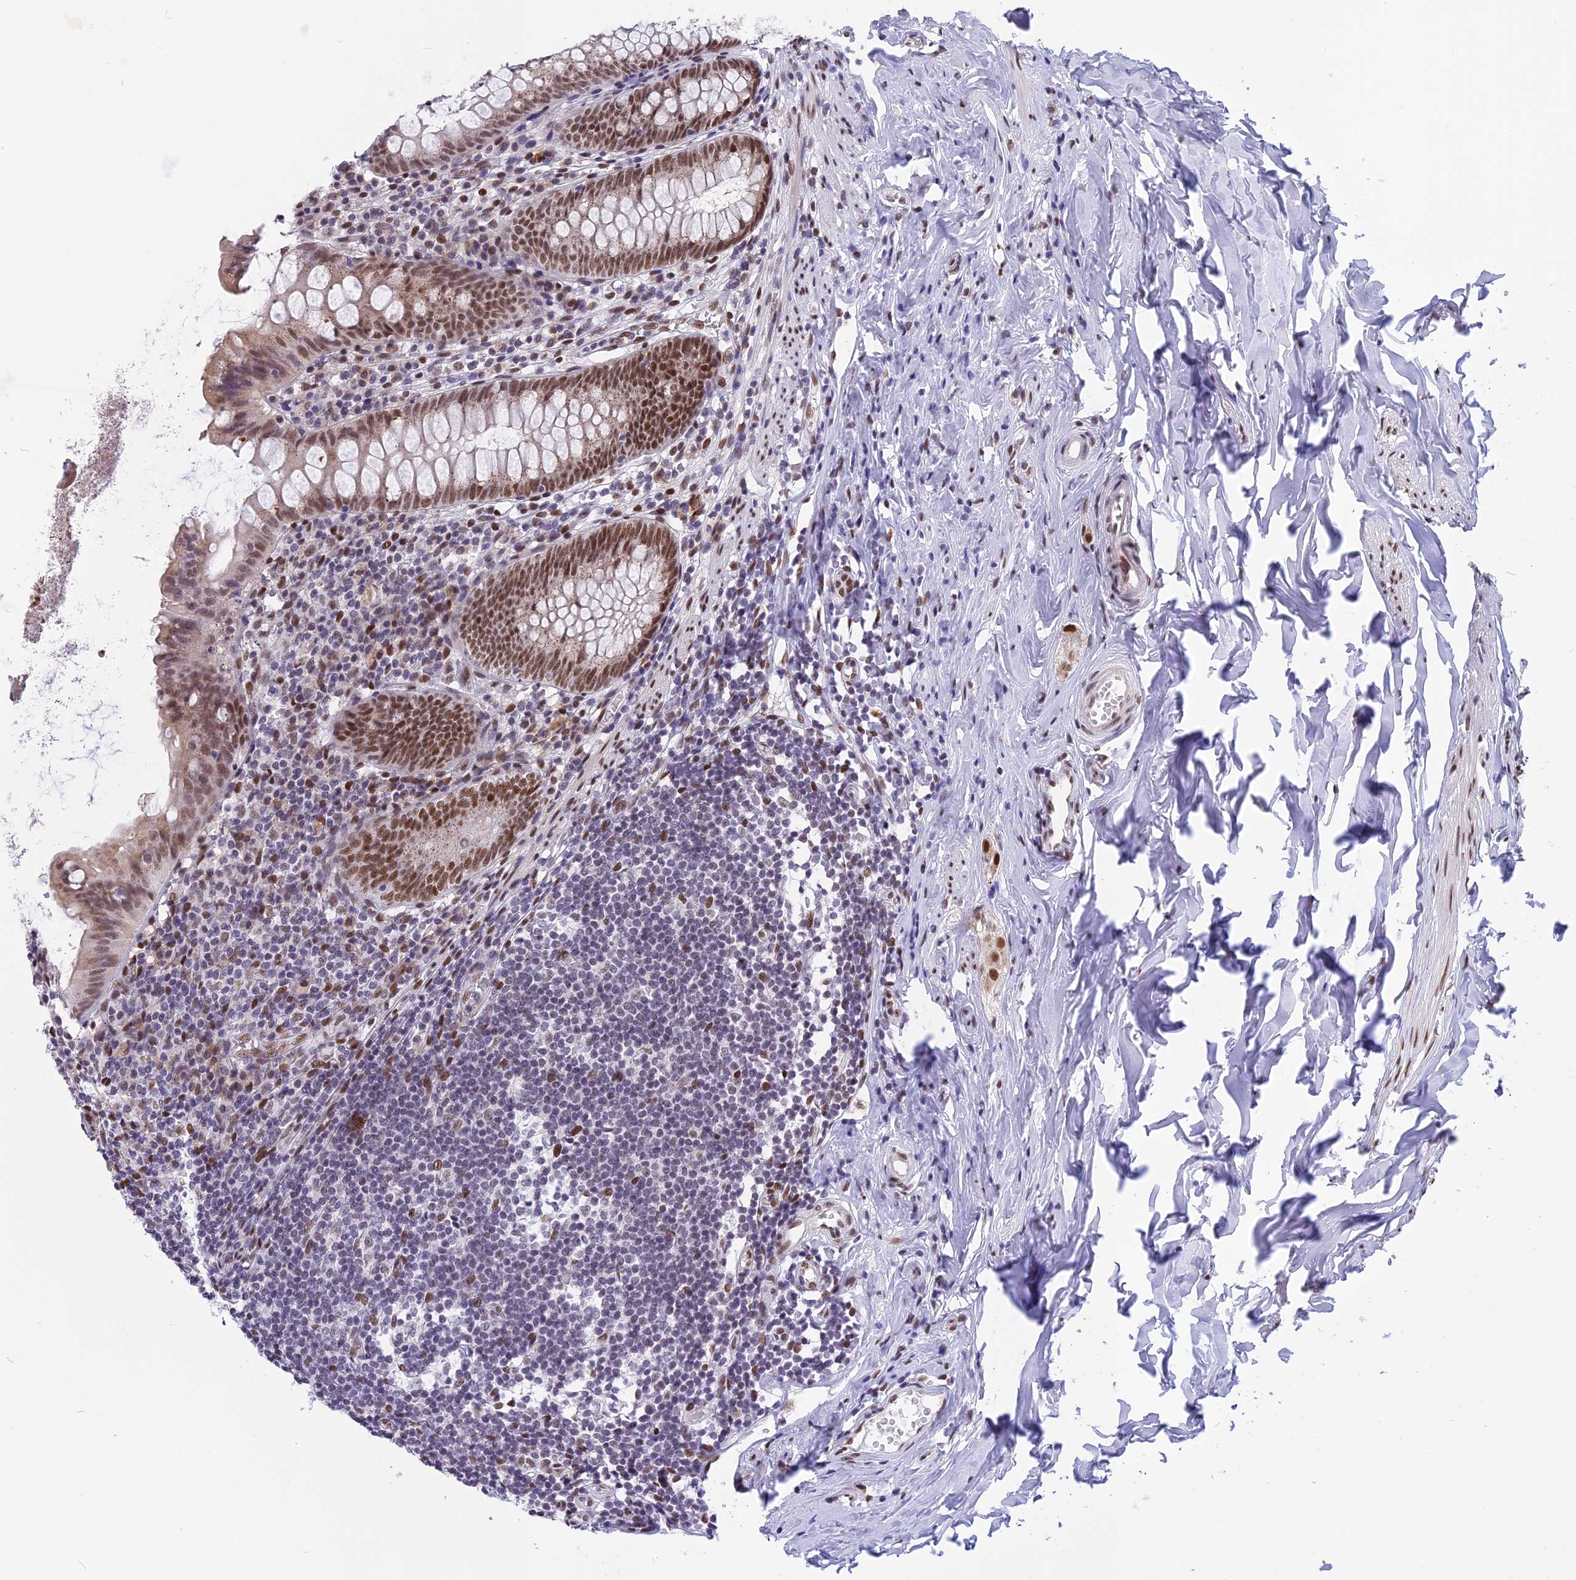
{"staining": {"intensity": "moderate", "quantity": ">75%", "location": "nuclear"}, "tissue": "appendix", "cell_type": "Glandular cells", "image_type": "normal", "snomed": [{"axis": "morphology", "description": "Normal tissue, NOS"}, {"axis": "topography", "description": "Appendix"}], "caption": "The immunohistochemical stain labels moderate nuclear positivity in glandular cells of benign appendix. (IHC, brightfield microscopy, high magnification).", "gene": "IRF2BP1", "patient": {"sex": "female", "age": 51}}